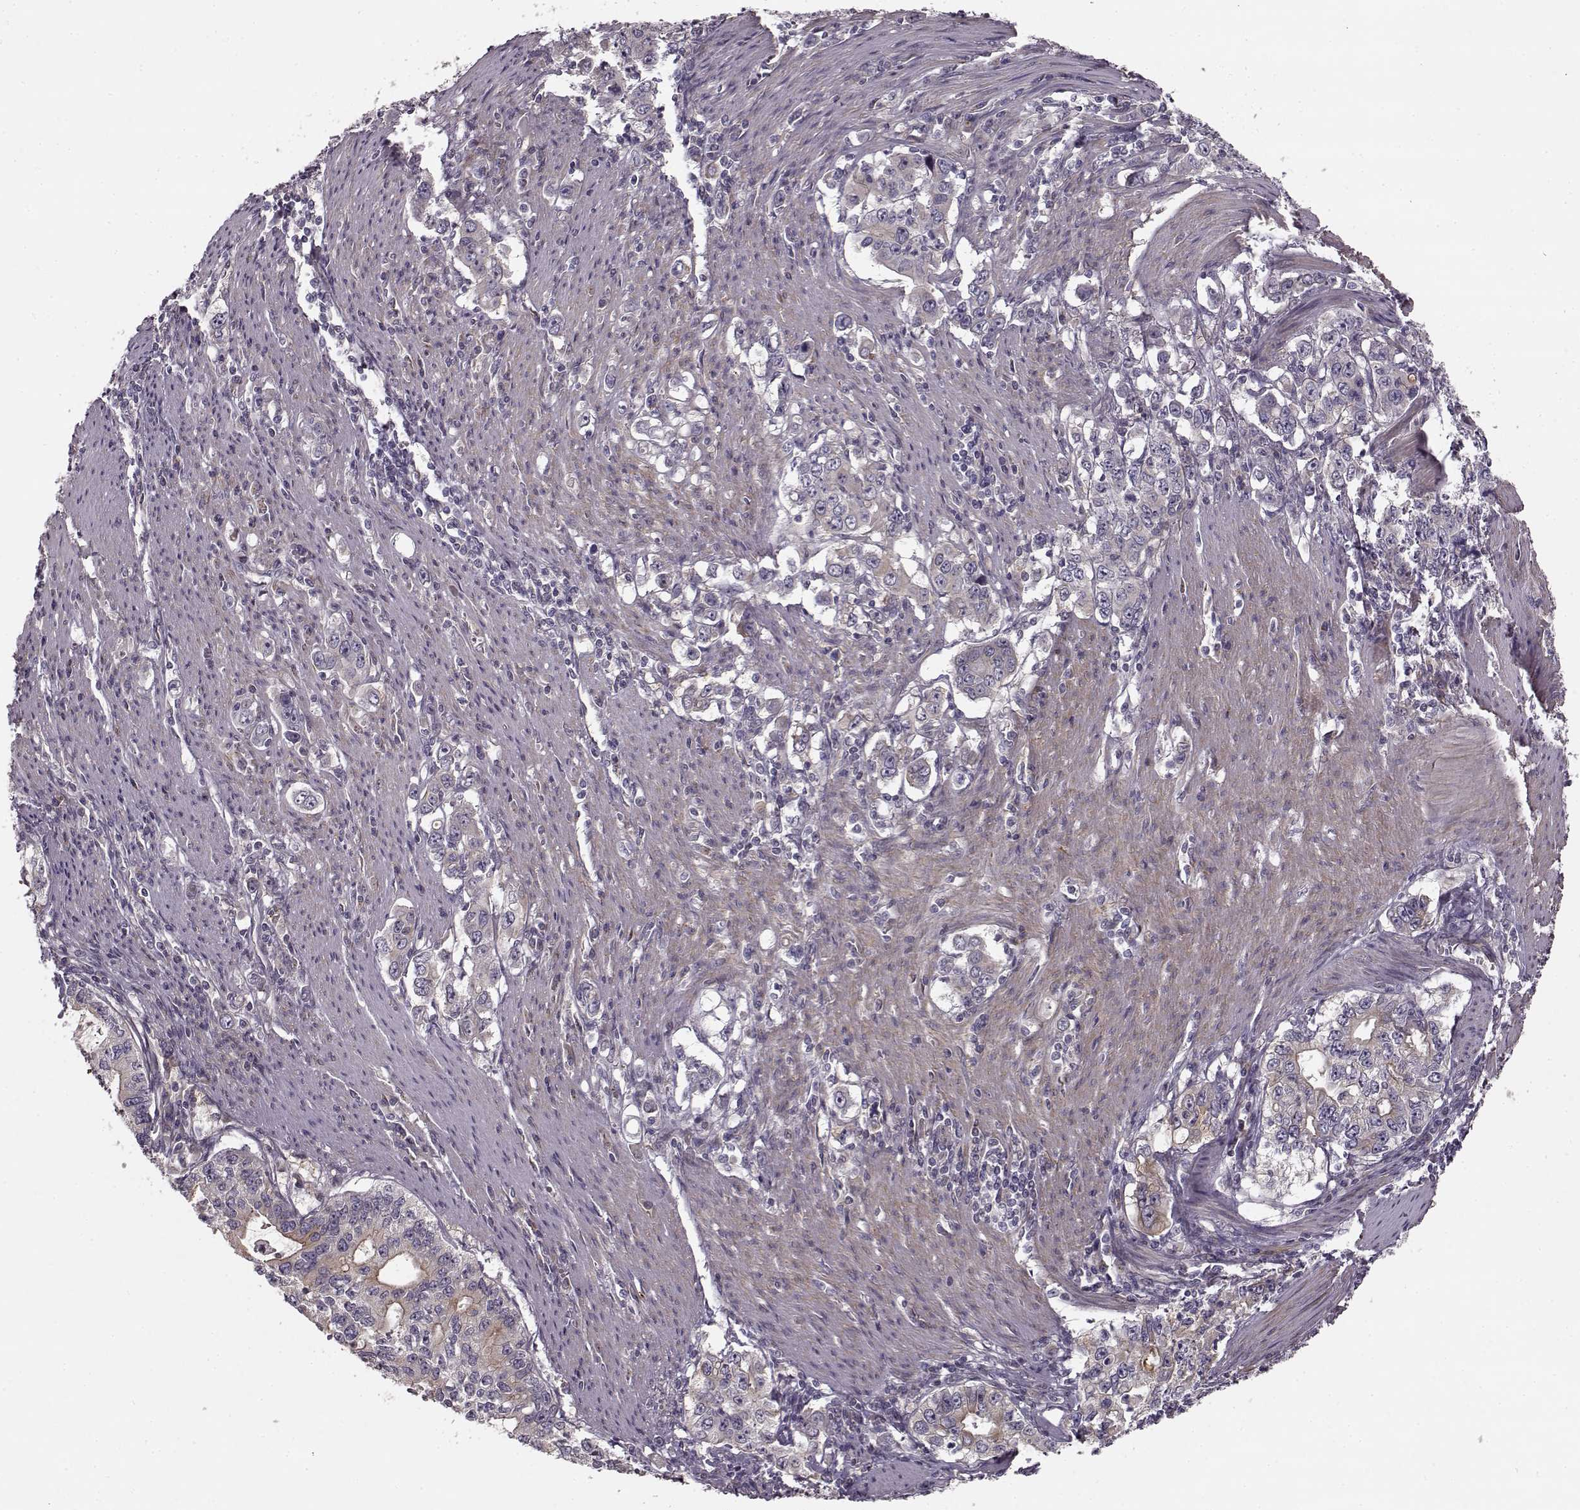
{"staining": {"intensity": "negative", "quantity": "none", "location": "none"}, "tissue": "stomach cancer", "cell_type": "Tumor cells", "image_type": "cancer", "snomed": [{"axis": "morphology", "description": "Adenocarcinoma, NOS"}, {"axis": "topography", "description": "Stomach, lower"}], "caption": "Immunohistochemistry photomicrograph of human stomach cancer stained for a protein (brown), which displays no expression in tumor cells.", "gene": "MTR", "patient": {"sex": "female", "age": 72}}